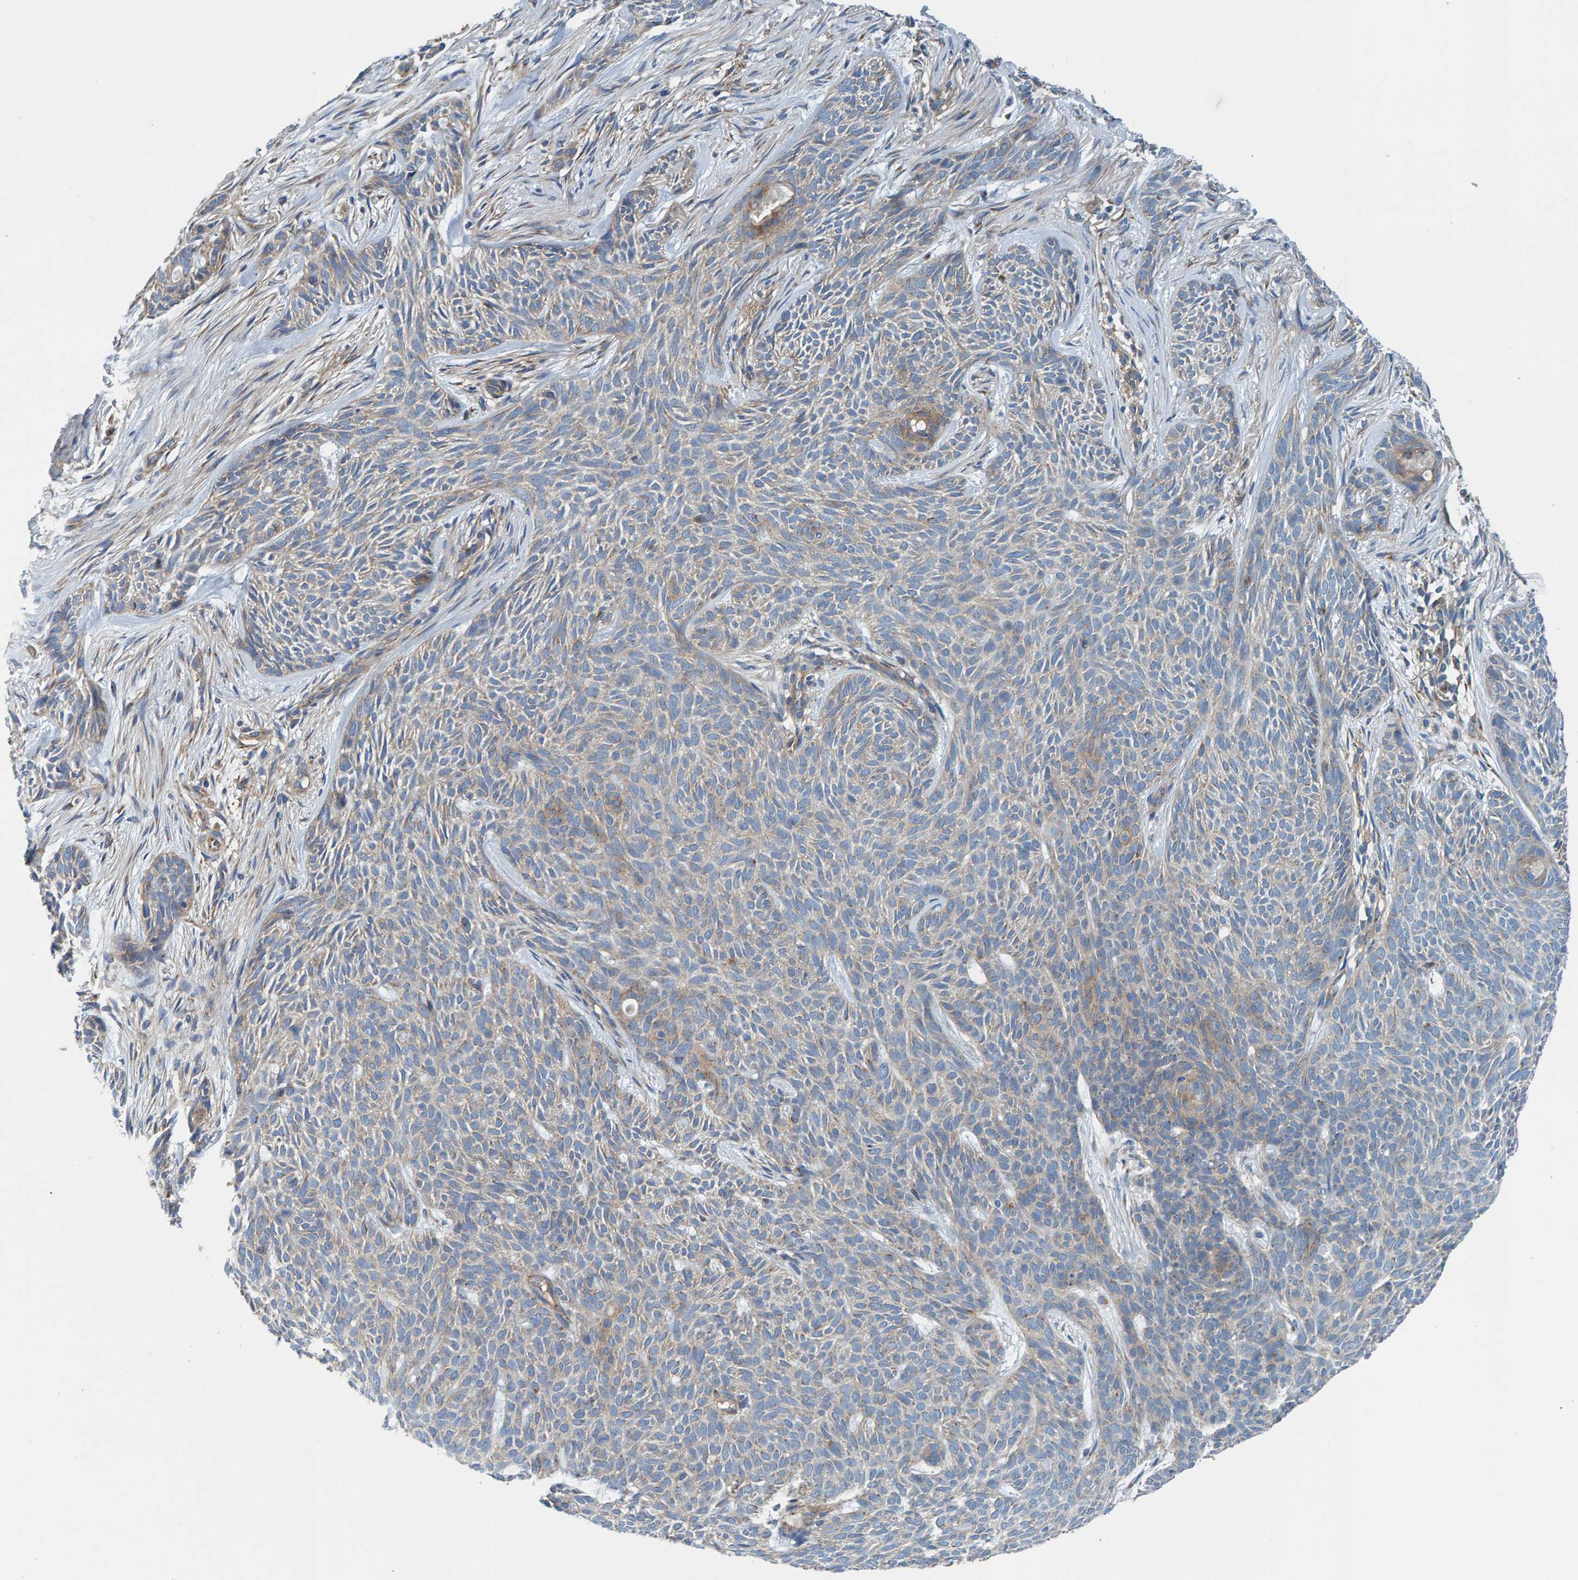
{"staining": {"intensity": "weak", "quantity": "25%-75%", "location": "cytoplasmic/membranous"}, "tissue": "skin cancer", "cell_type": "Tumor cells", "image_type": "cancer", "snomed": [{"axis": "morphology", "description": "Basal cell carcinoma"}, {"axis": "topography", "description": "Skin"}], "caption": "Skin basal cell carcinoma stained for a protein (brown) reveals weak cytoplasmic/membranous positive expression in about 25%-75% of tumor cells.", "gene": "MKLN1", "patient": {"sex": "female", "age": 59}}